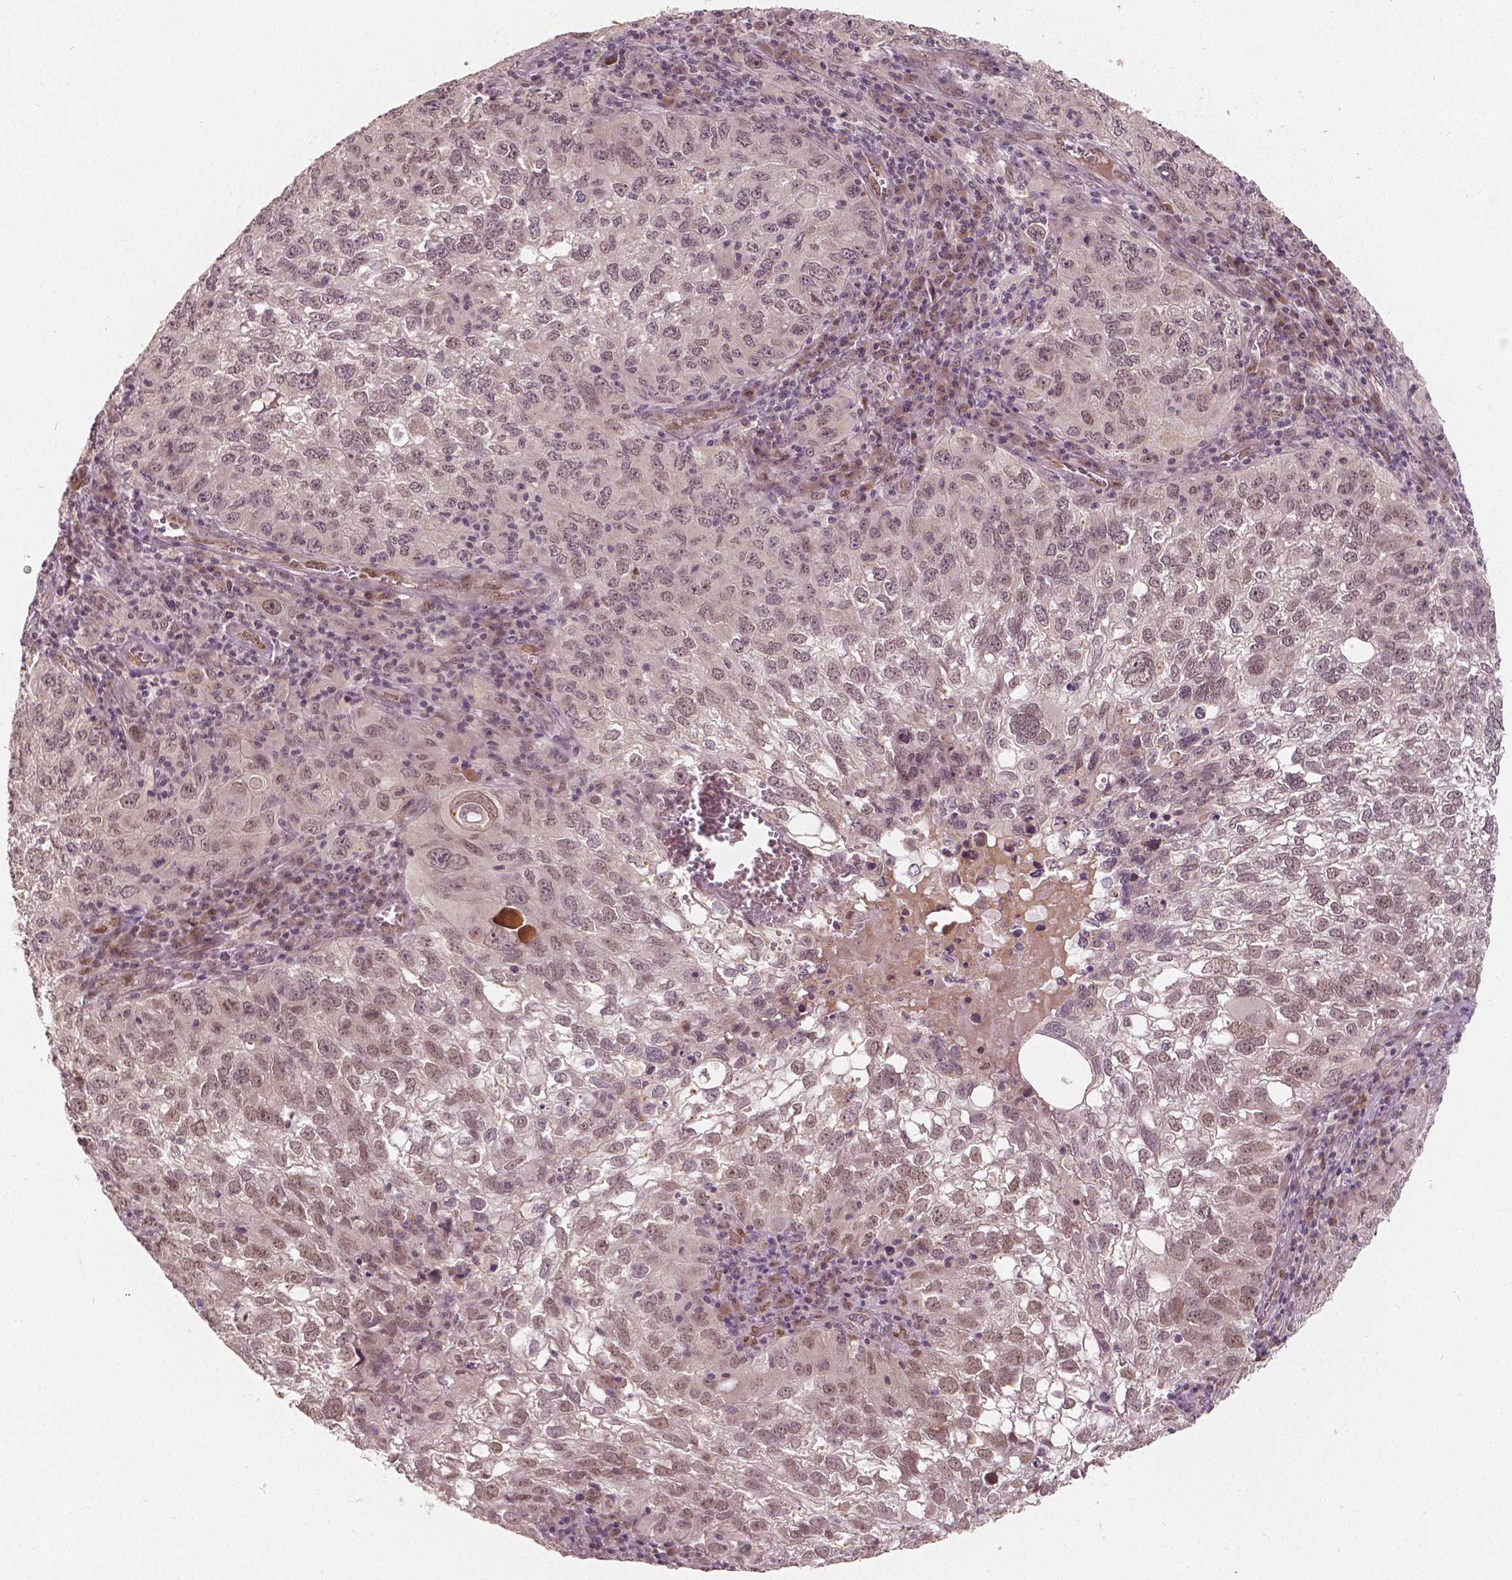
{"staining": {"intensity": "weak", "quantity": ">75%", "location": "nuclear"}, "tissue": "cervical cancer", "cell_type": "Tumor cells", "image_type": "cancer", "snomed": [{"axis": "morphology", "description": "Squamous cell carcinoma, NOS"}, {"axis": "topography", "description": "Cervix"}], "caption": "Protein staining by immunohistochemistry (IHC) reveals weak nuclear expression in about >75% of tumor cells in squamous cell carcinoma (cervical). The staining was performed using DAB (3,3'-diaminobenzidine), with brown indicating positive protein expression. Nuclei are stained blue with hematoxylin.", "gene": "HMBOX1", "patient": {"sex": "female", "age": 55}}